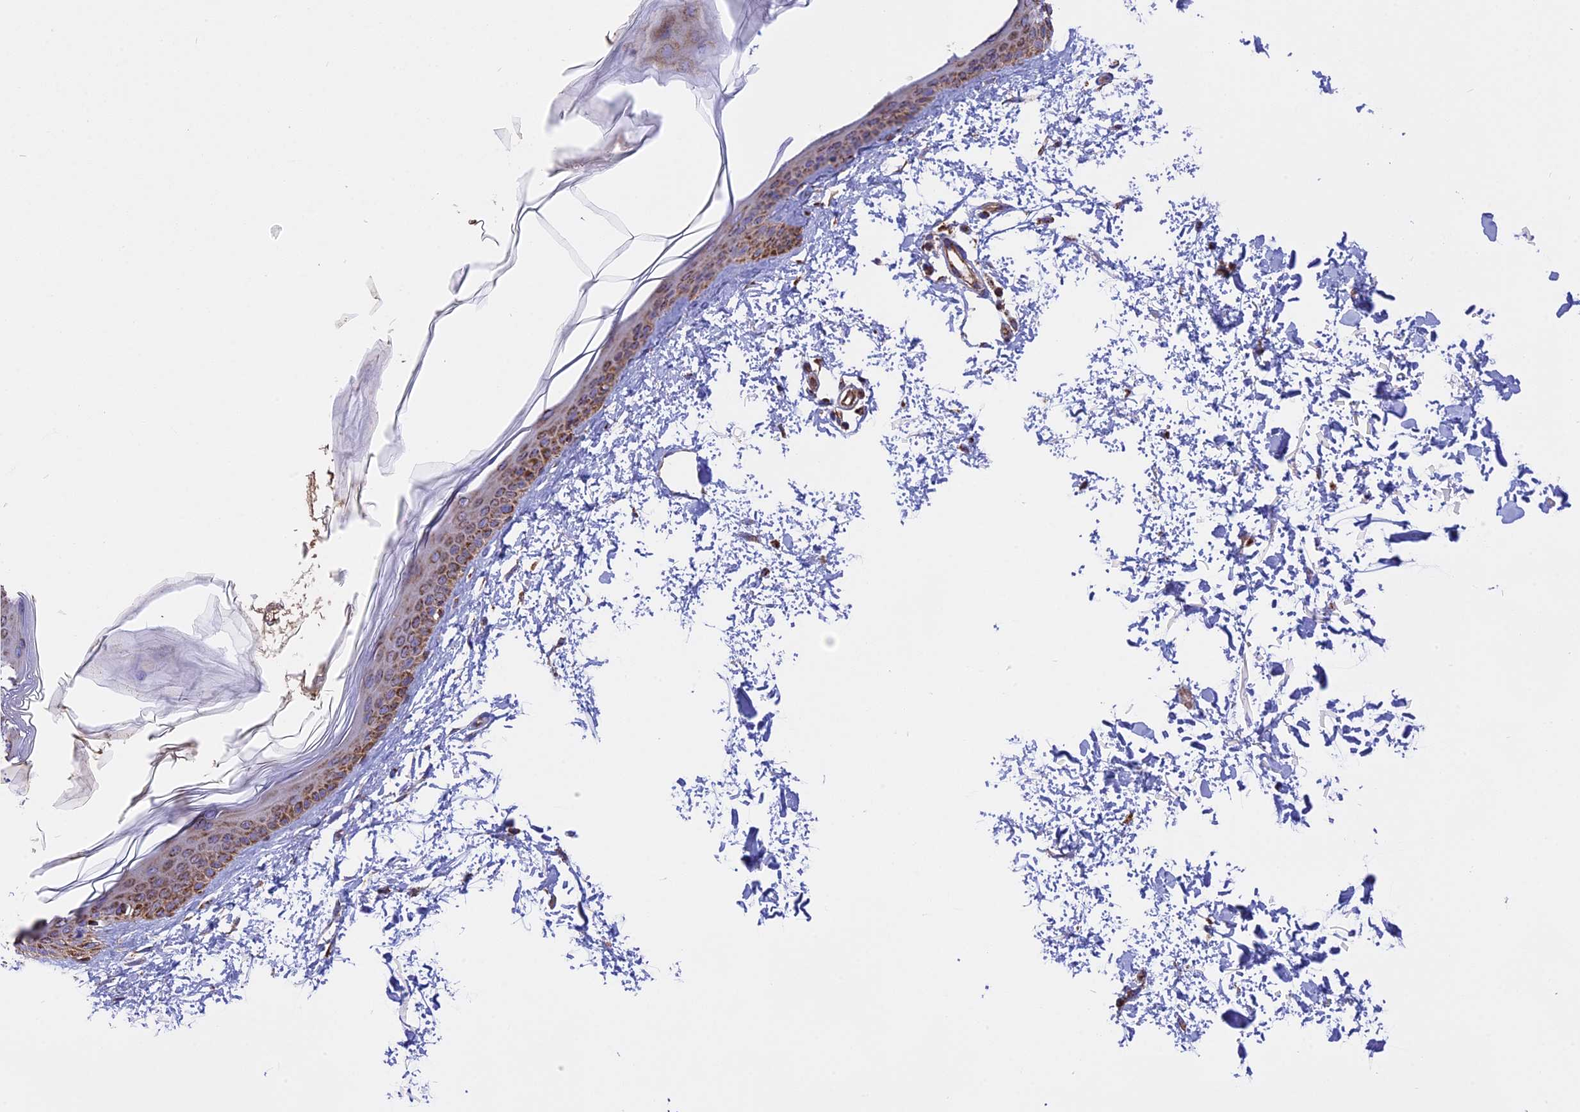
{"staining": {"intensity": "moderate", "quantity": ">75%", "location": "cytoplasmic/membranous"}, "tissue": "skin", "cell_type": "Fibroblasts", "image_type": "normal", "snomed": [{"axis": "morphology", "description": "Normal tissue, NOS"}, {"axis": "topography", "description": "Skin"}], "caption": "Immunohistochemistry (DAB) staining of benign skin exhibits moderate cytoplasmic/membranous protein staining in approximately >75% of fibroblasts. (brown staining indicates protein expression, while blue staining denotes nuclei).", "gene": "UQCRB", "patient": {"sex": "female", "age": 58}}